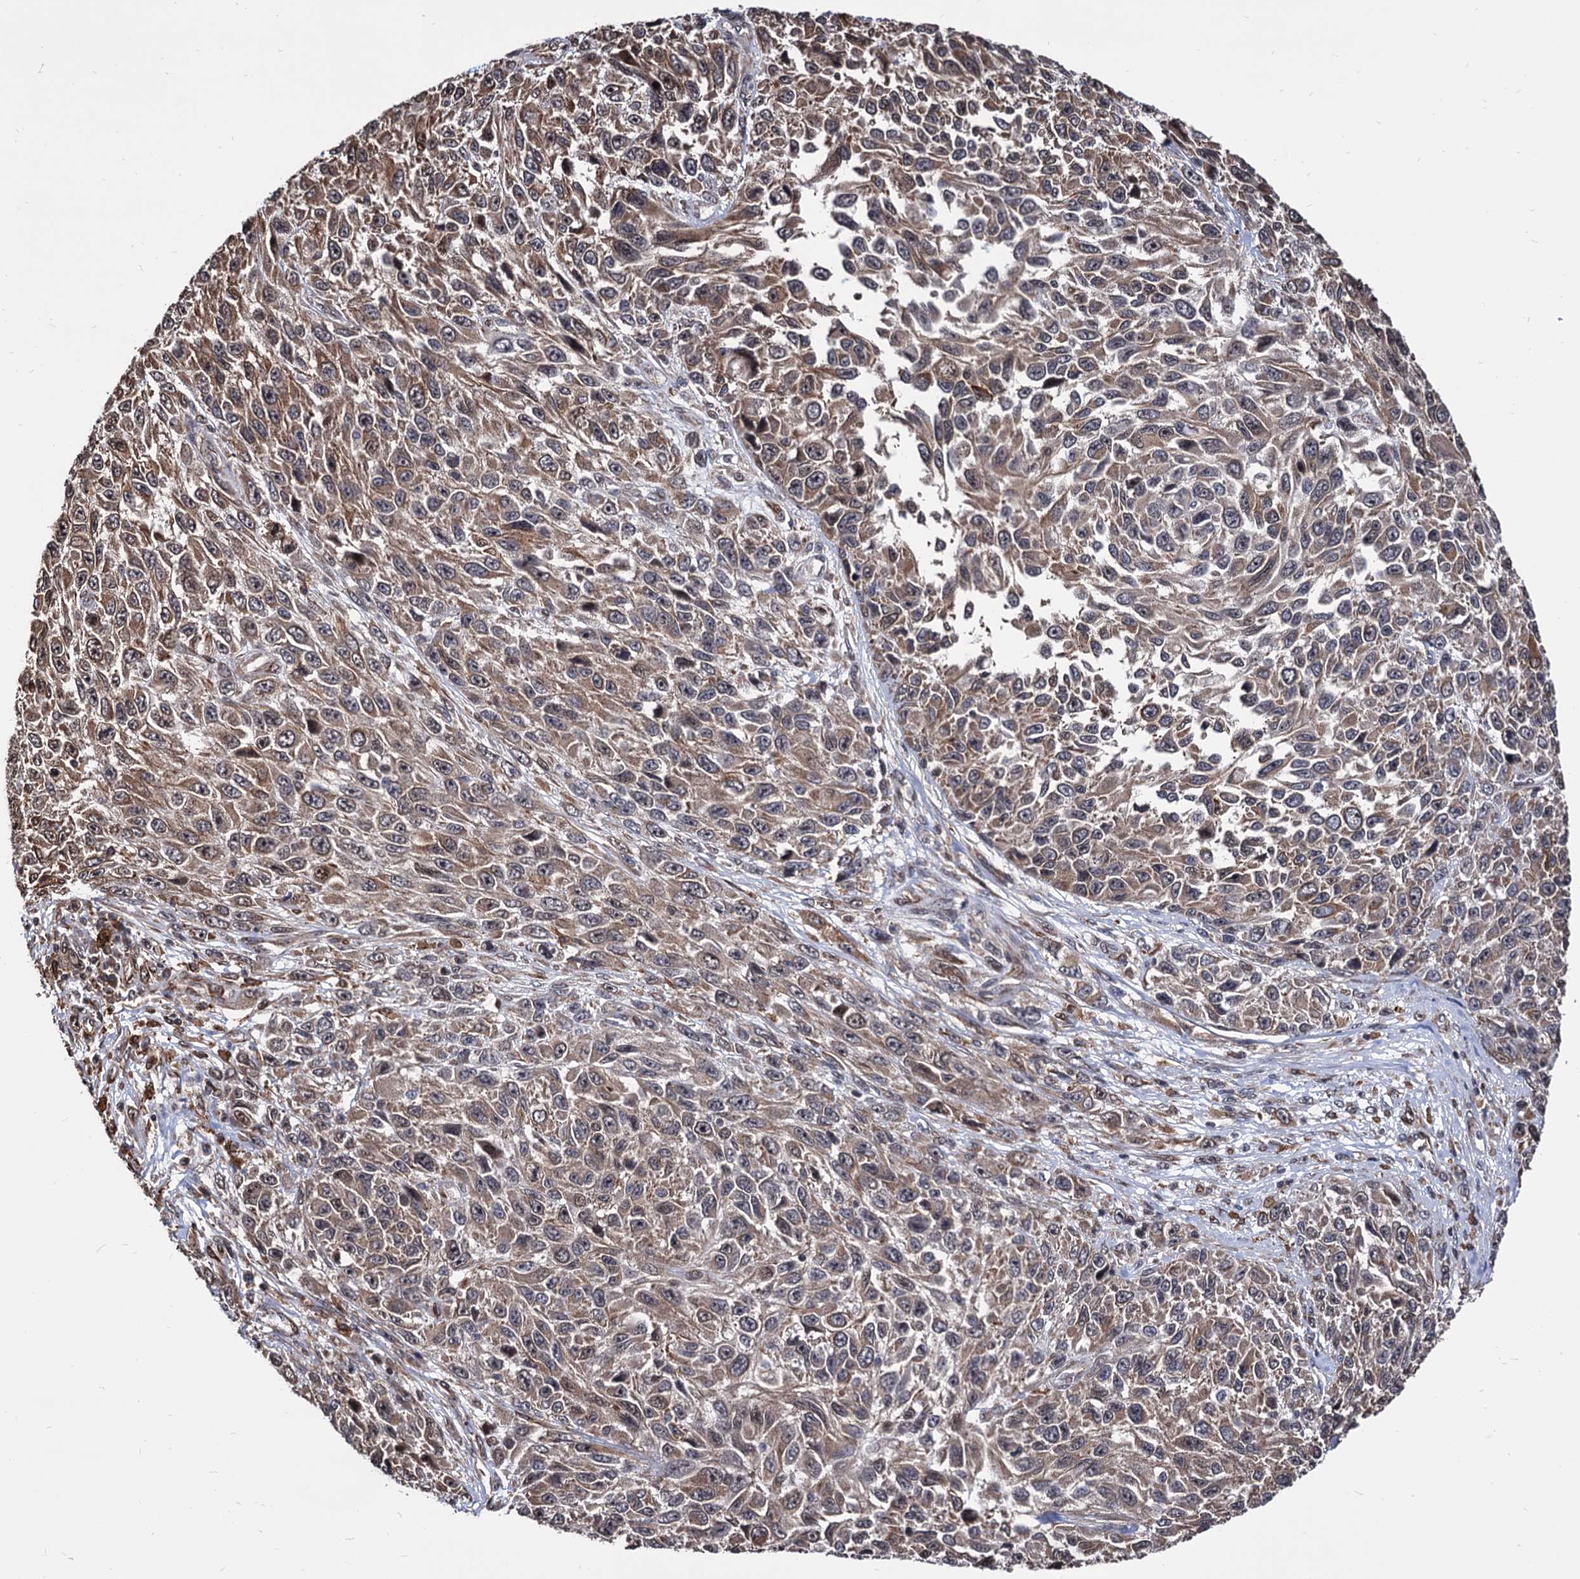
{"staining": {"intensity": "weak", "quantity": ">75%", "location": "cytoplasmic/membranous"}, "tissue": "melanoma", "cell_type": "Tumor cells", "image_type": "cancer", "snomed": [{"axis": "morphology", "description": "Normal tissue, NOS"}, {"axis": "morphology", "description": "Malignant melanoma, NOS"}, {"axis": "topography", "description": "Skin"}], "caption": "Weak cytoplasmic/membranous positivity is seen in about >75% of tumor cells in malignant melanoma.", "gene": "ANKRD12", "patient": {"sex": "female", "age": 96}}